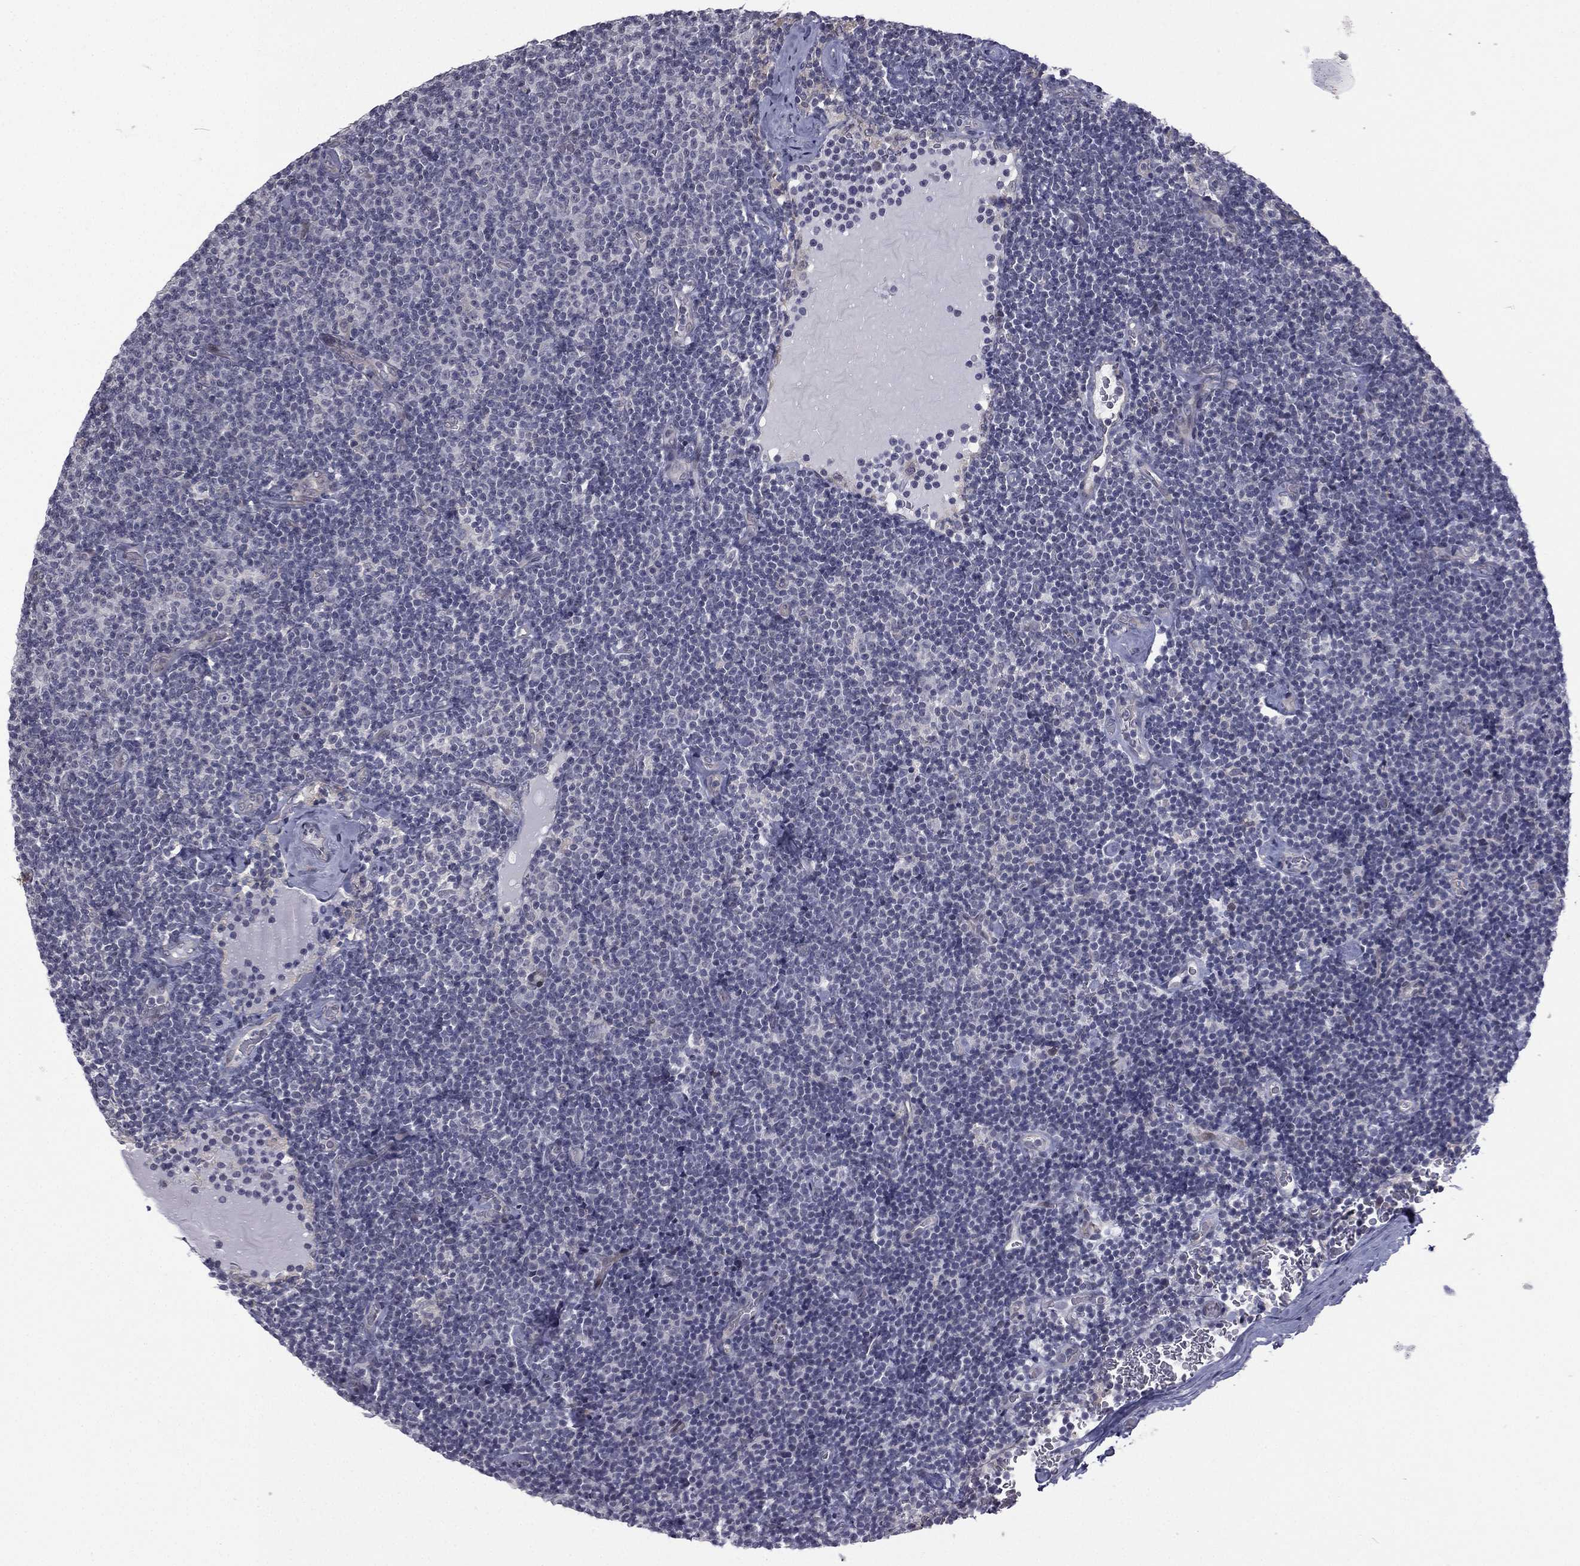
{"staining": {"intensity": "negative", "quantity": "none", "location": "none"}, "tissue": "lymphoma", "cell_type": "Tumor cells", "image_type": "cancer", "snomed": [{"axis": "morphology", "description": "Malignant lymphoma, non-Hodgkin's type, Low grade"}, {"axis": "topography", "description": "Lymph node"}], "caption": "An image of malignant lymphoma, non-Hodgkin's type (low-grade) stained for a protein demonstrates no brown staining in tumor cells.", "gene": "ACTRT2", "patient": {"sex": "male", "age": 81}}